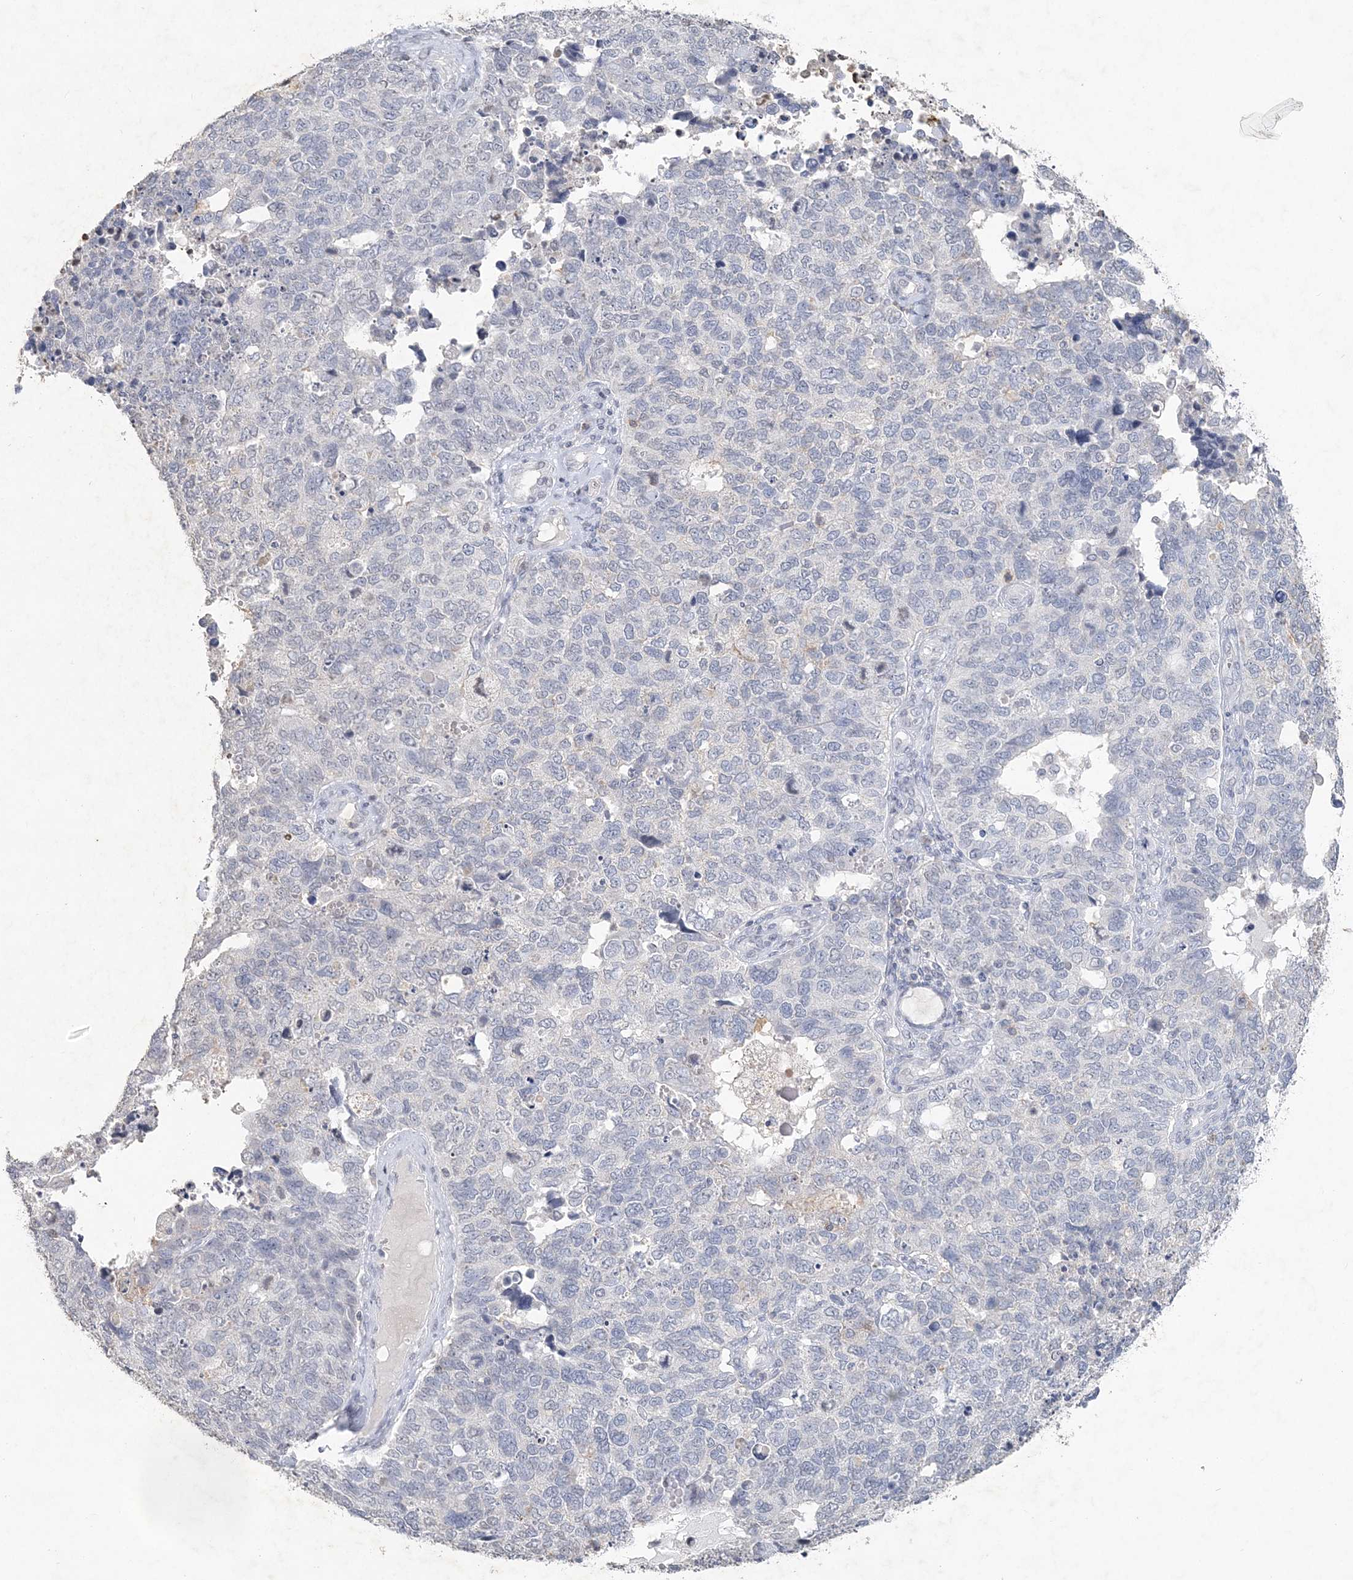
{"staining": {"intensity": "negative", "quantity": "none", "location": "none"}, "tissue": "cervical cancer", "cell_type": "Tumor cells", "image_type": "cancer", "snomed": [{"axis": "morphology", "description": "Squamous cell carcinoma, NOS"}, {"axis": "topography", "description": "Cervix"}], "caption": "Cervical cancer was stained to show a protein in brown. There is no significant staining in tumor cells. (DAB (3,3'-diaminobenzidine) immunohistochemistry (IHC), high magnification).", "gene": "PDCD1", "patient": {"sex": "female", "age": 63}}